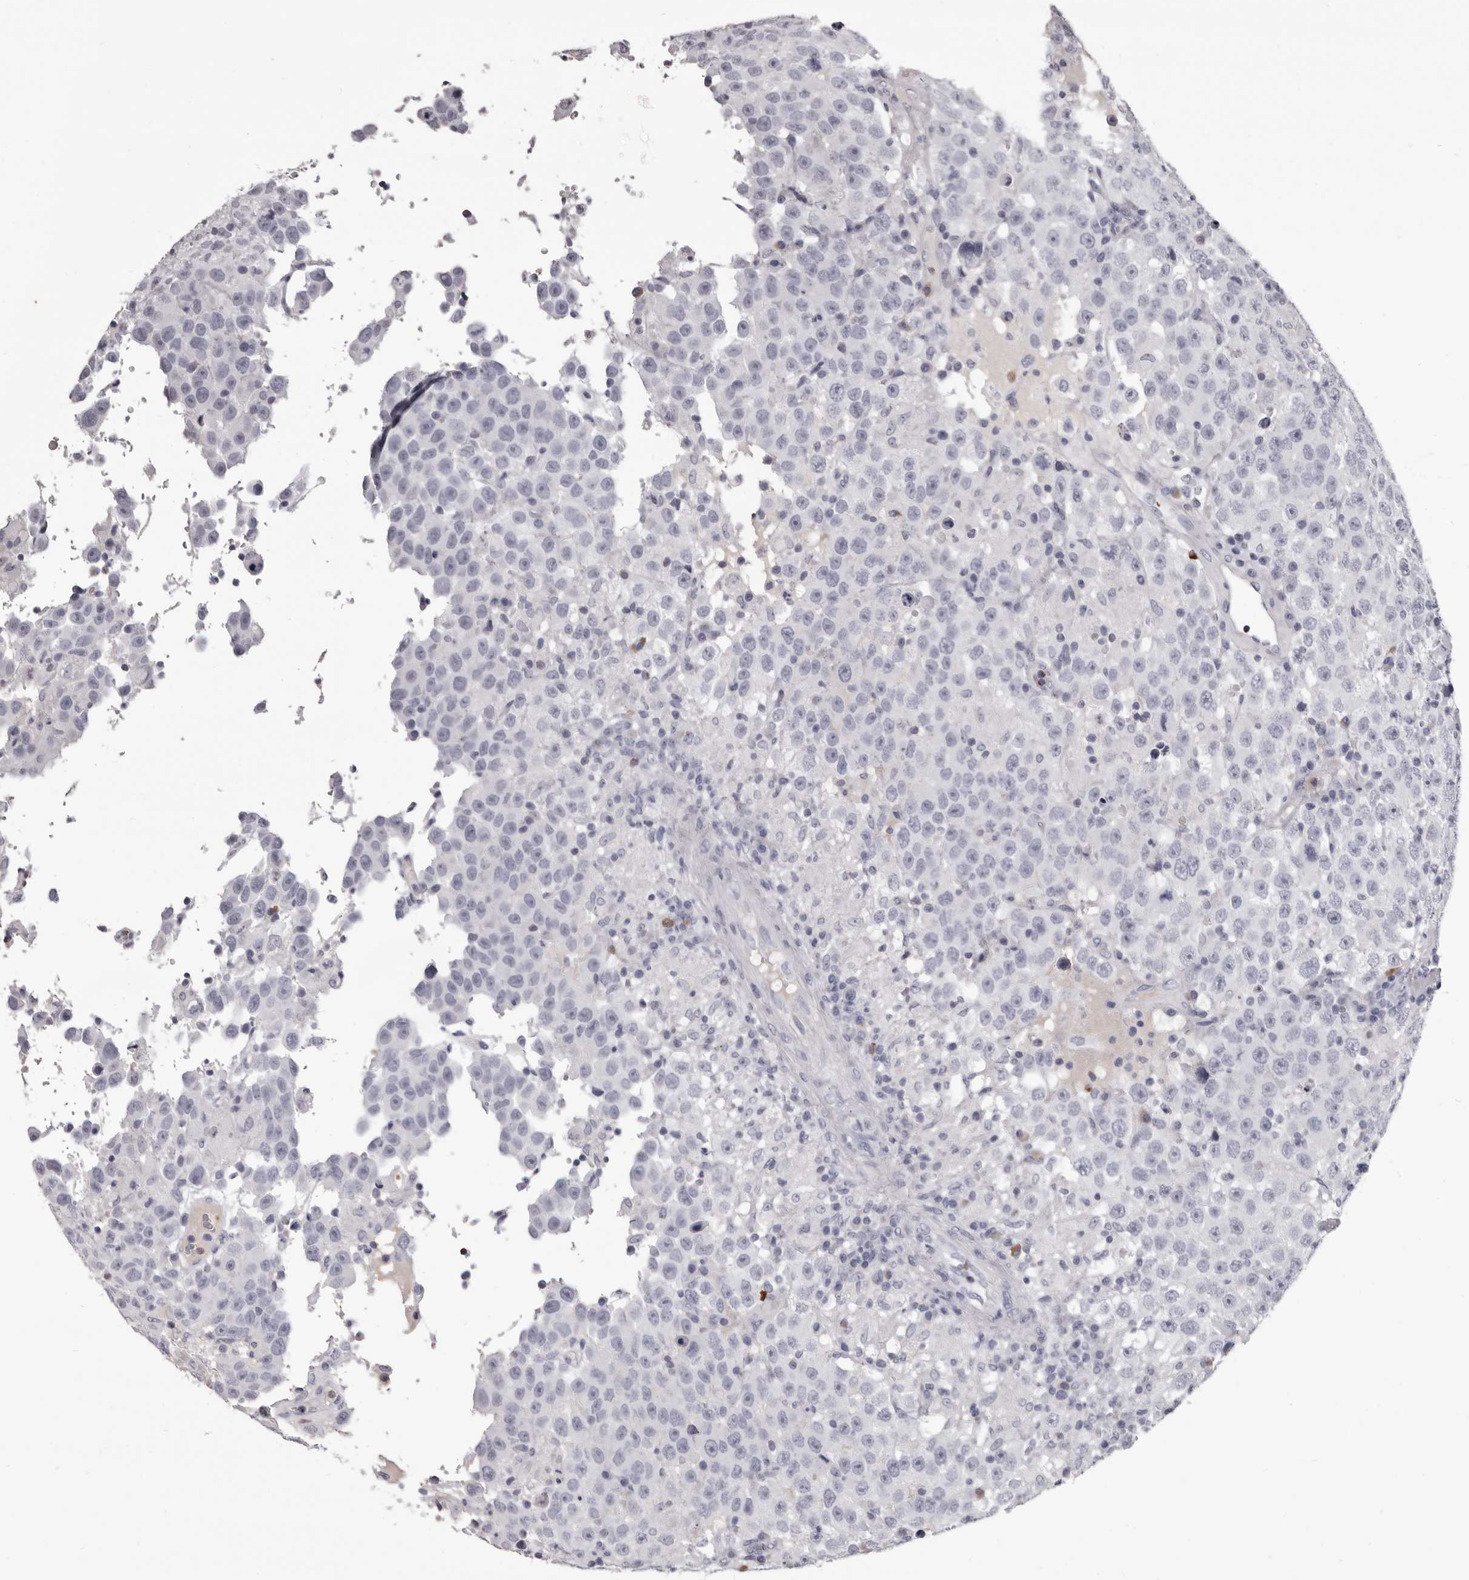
{"staining": {"intensity": "negative", "quantity": "none", "location": "none"}, "tissue": "testis cancer", "cell_type": "Tumor cells", "image_type": "cancer", "snomed": [{"axis": "morphology", "description": "Seminoma, NOS"}, {"axis": "topography", "description": "Testis"}], "caption": "DAB (3,3'-diaminobenzidine) immunohistochemical staining of human testis cancer reveals no significant staining in tumor cells.", "gene": "GZMH", "patient": {"sex": "male", "age": 41}}